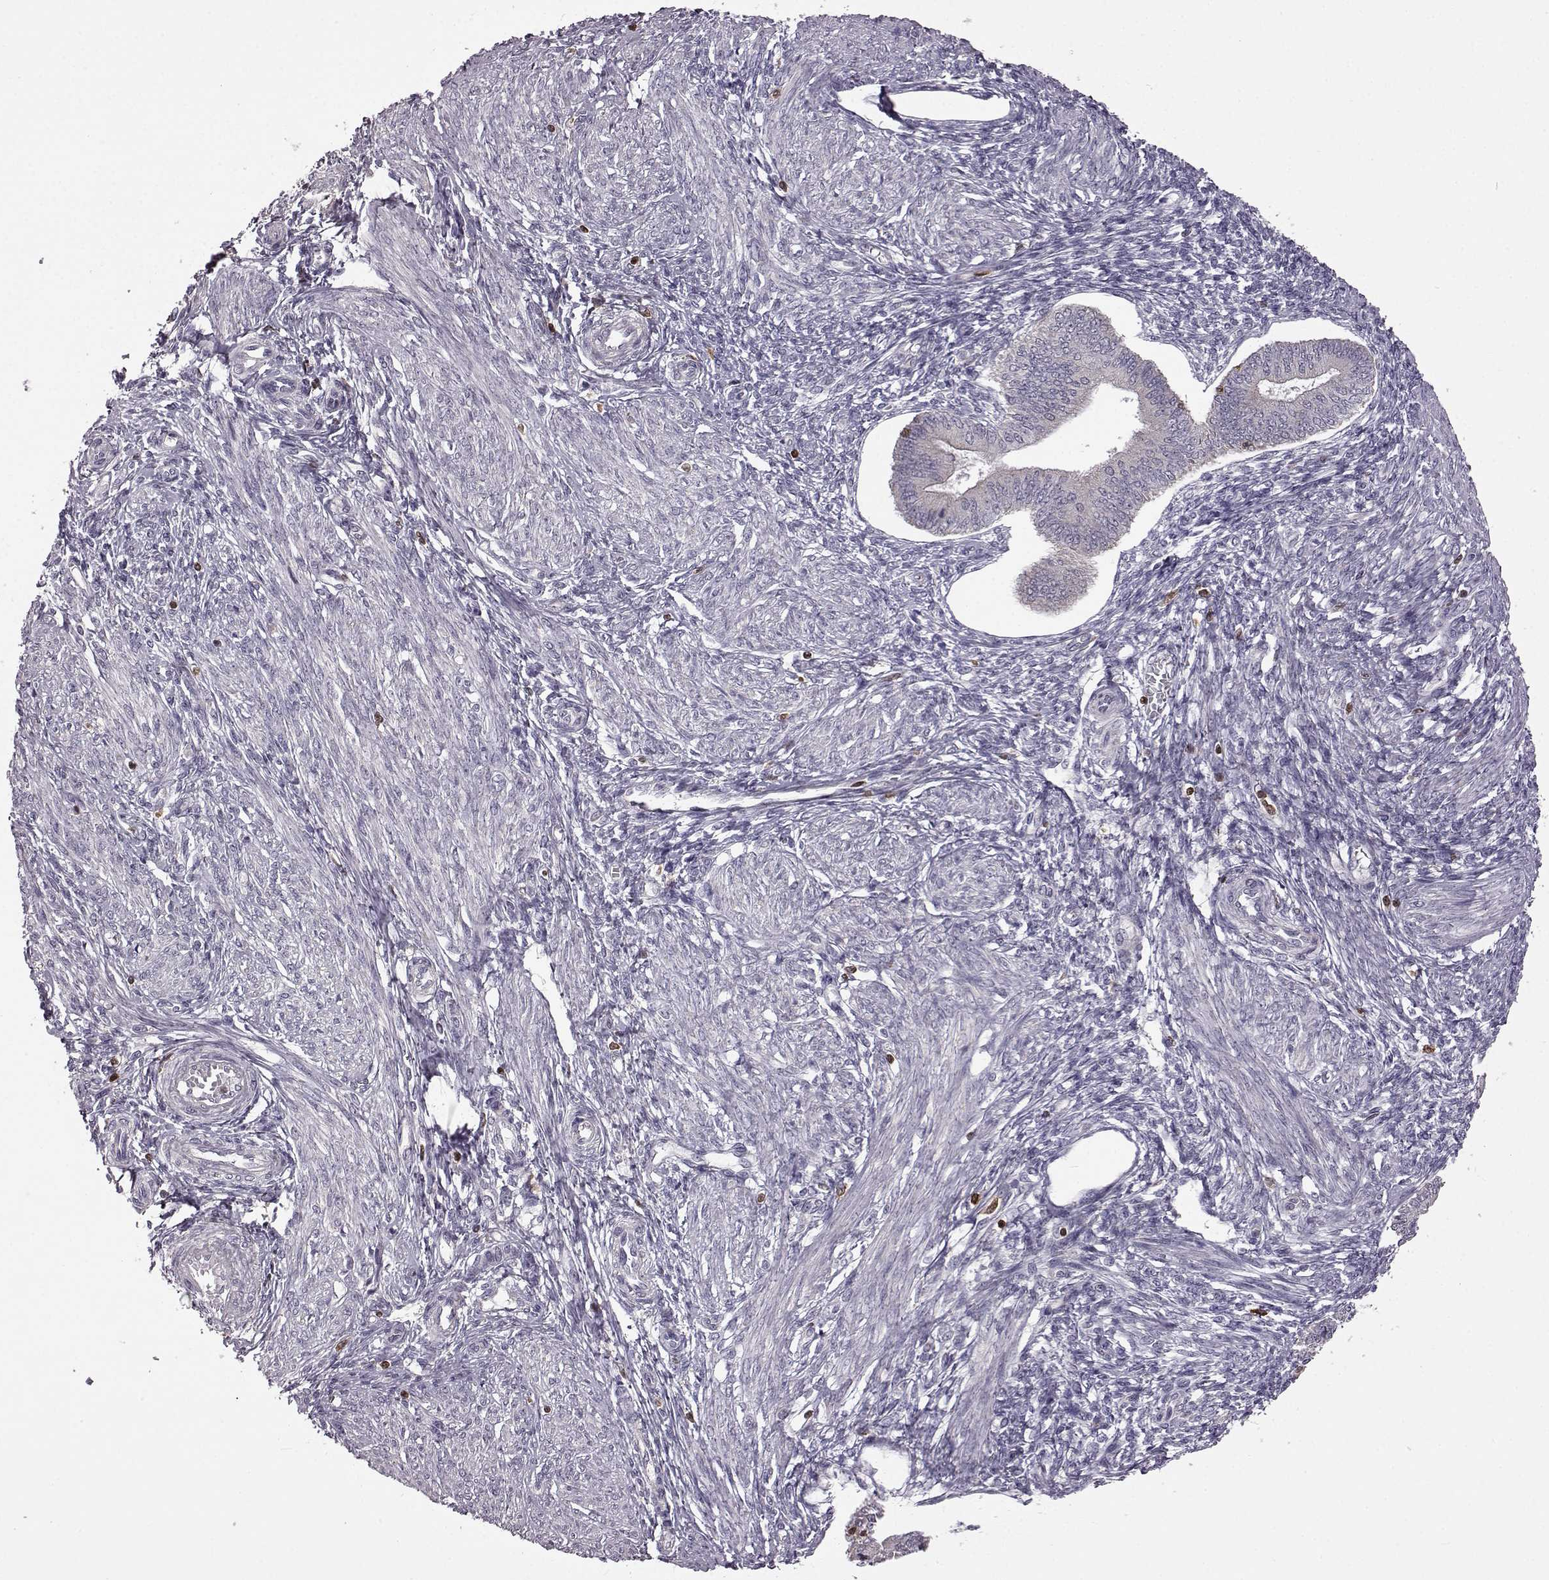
{"staining": {"intensity": "negative", "quantity": "none", "location": "none"}, "tissue": "endometrium", "cell_type": "Cells in endometrial stroma", "image_type": "normal", "snomed": [{"axis": "morphology", "description": "Normal tissue, NOS"}, {"axis": "topography", "description": "Endometrium"}], "caption": "This is a image of IHC staining of benign endometrium, which shows no staining in cells in endometrial stroma. (Stains: DAB (3,3'-diaminobenzidine) IHC with hematoxylin counter stain, Microscopy: brightfield microscopy at high magnification).", "gene": "DOK2", "patient": {"sex": "female", "age": 42}}